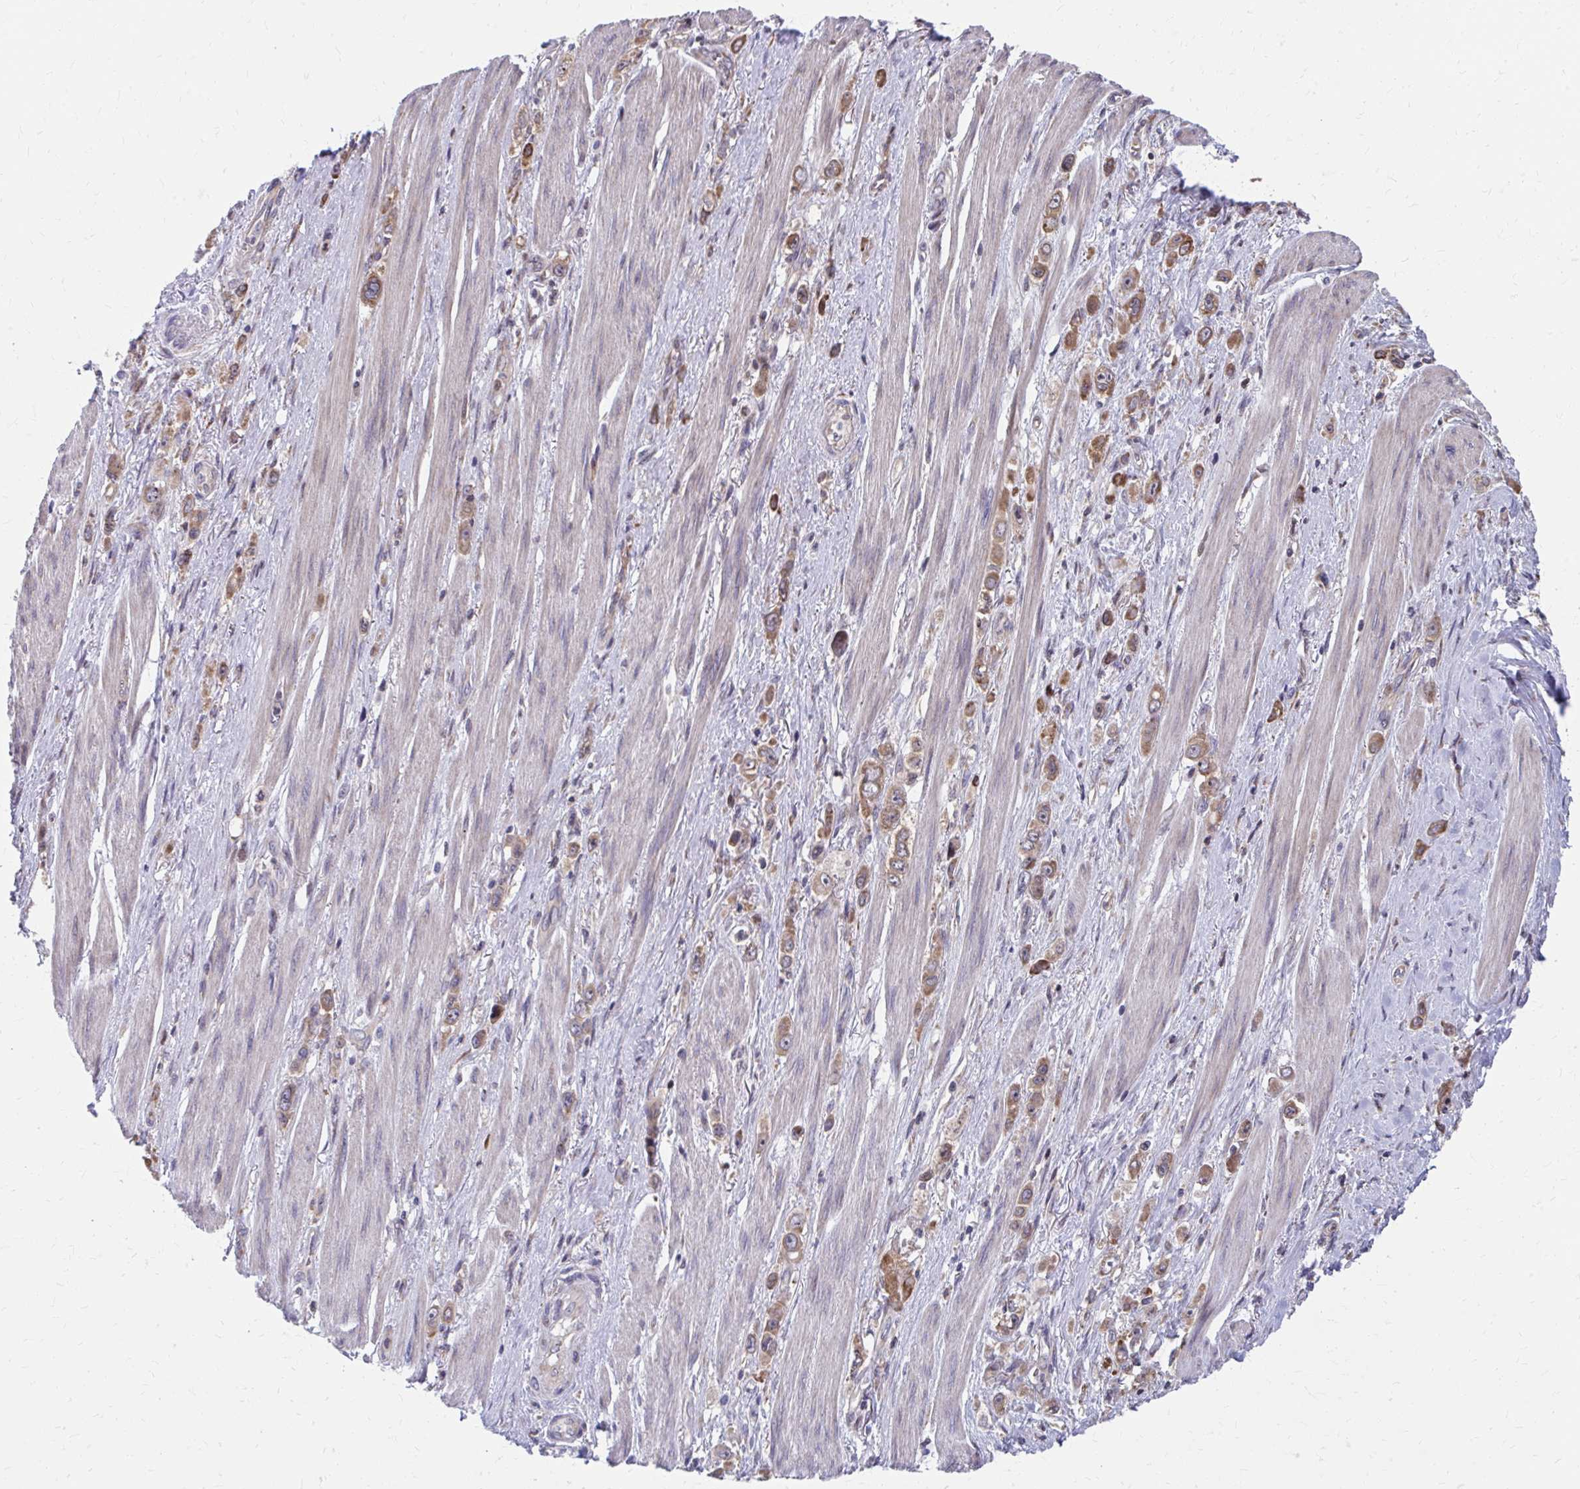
{"staining": {"intensity": "moderate", "quantity": ">75%", "location": "cytoplasmic/membranous"}, "tissue": "stomach cancer", "cell_type": "Tumor cells", "image_type": "cancer", "snomed": [{"axis": "morphology", "description": "Adenocarcinoma, NOS"}, {"axis": "topography", "description": "Stomach, upper"}], "caption": "Tumor cells demonstrate moderate cytoplasmic/membranous expression in about >75% of cells in stomach cancer (adenocarcinoma). Using DAB (brown) and hematoxylin (blue) stains, captured at high magnification using brightfield microscopy.", "gene": "ZNF778", "patient": {"sex": "male", "age": 75}}